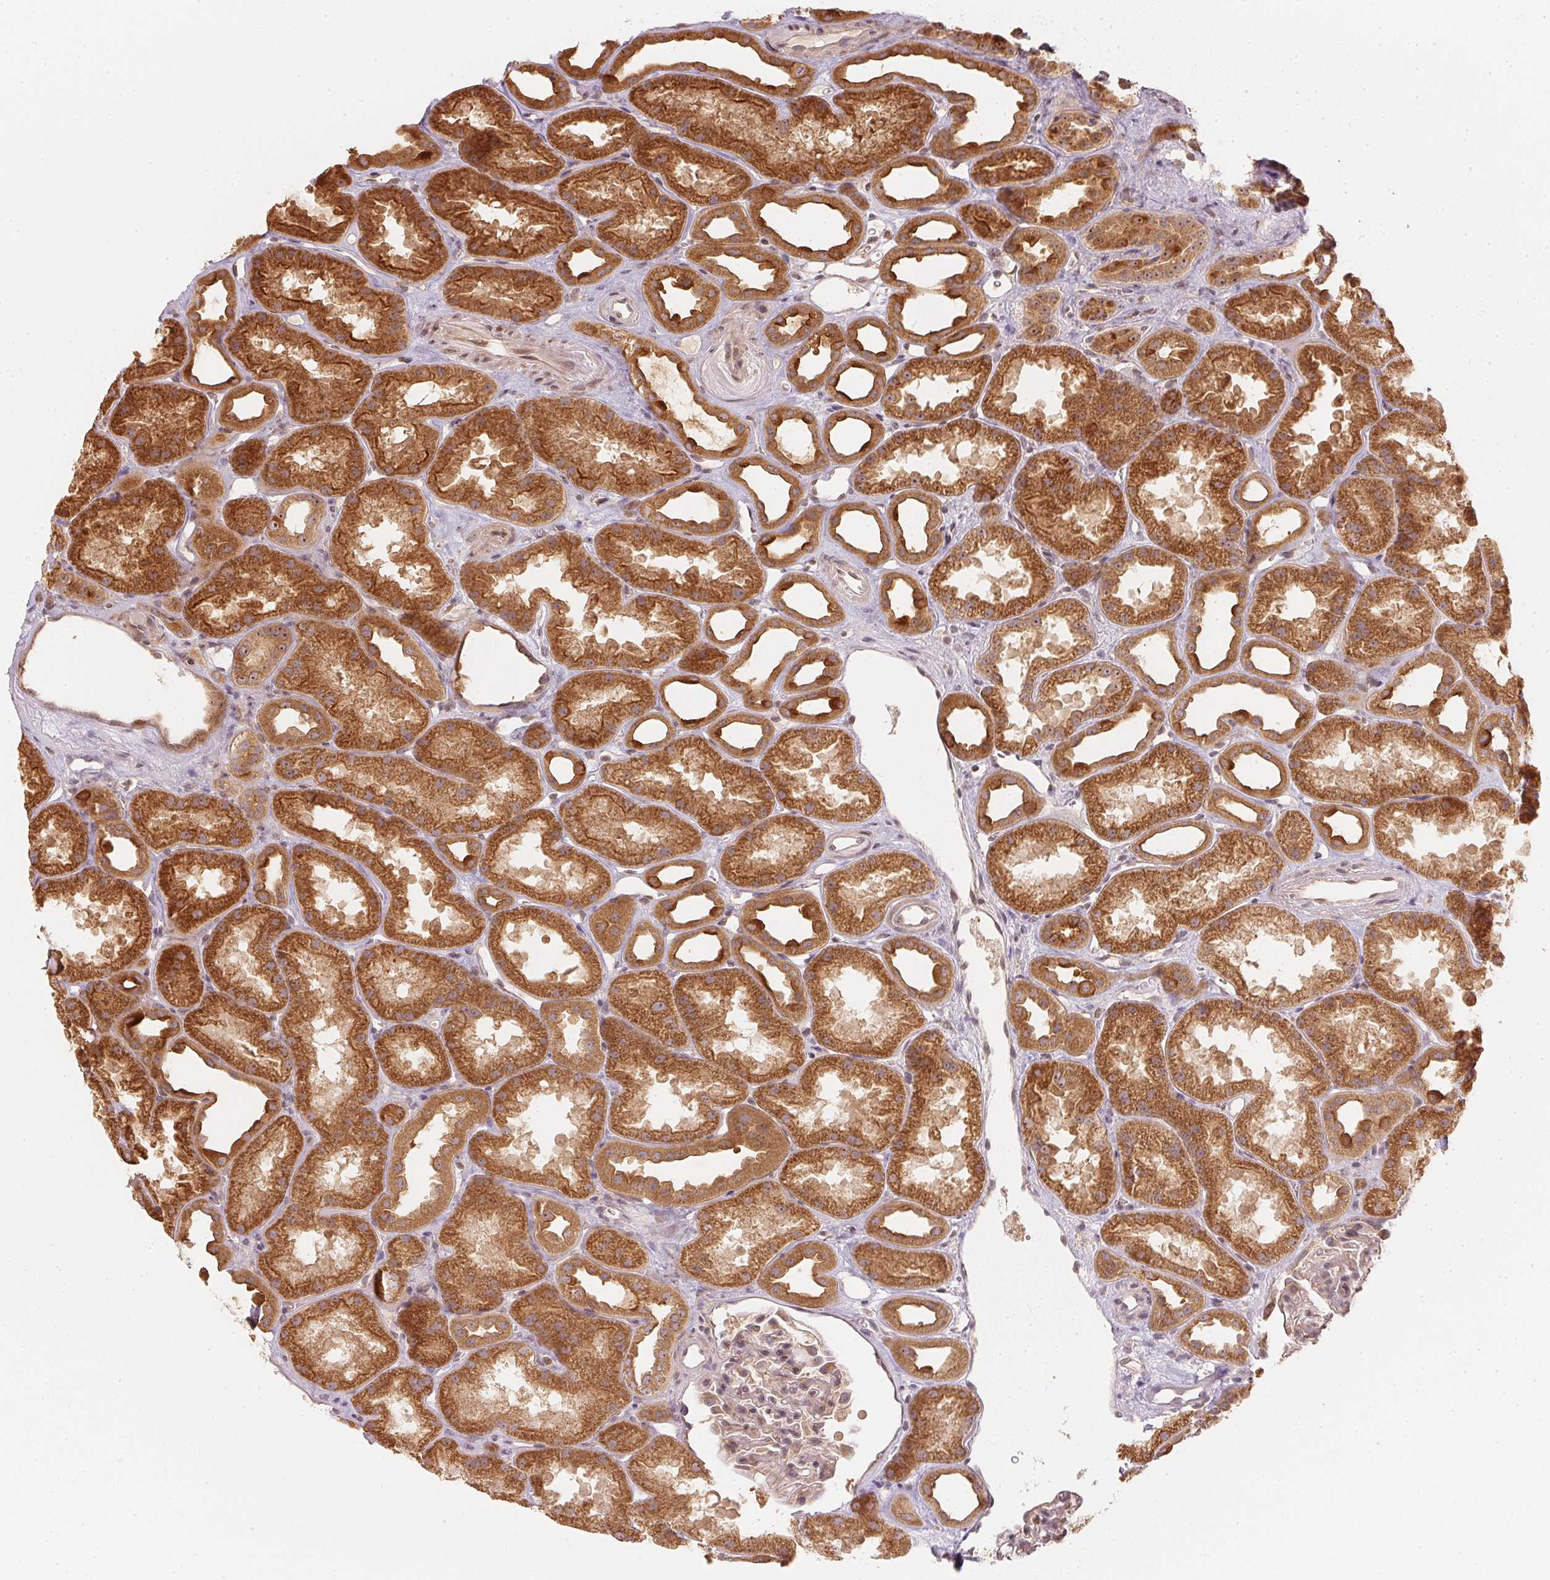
{"staining": {"intensity": "weak", "quantity": "<25%", "location": "cytoplasmic/membranous,nuclear"}, "tissue": "kidney", "cell_type": "Cells in glomeruli", "image_type": "normal", "snomed": [{"axis": "morphology", "description": "Normal tissue, NOS"}, {"axis": "topography", "description": "Kidney"}], "caption": "A high-resolution micrograph shows immunohistochemistry (IHC) staining of benign kidney, which shows no significant expression in cells in glomeruli. (DAB IHC, high magnification).", "gene": "WDR54", "patient": {"sex": "male", "age": 61}}